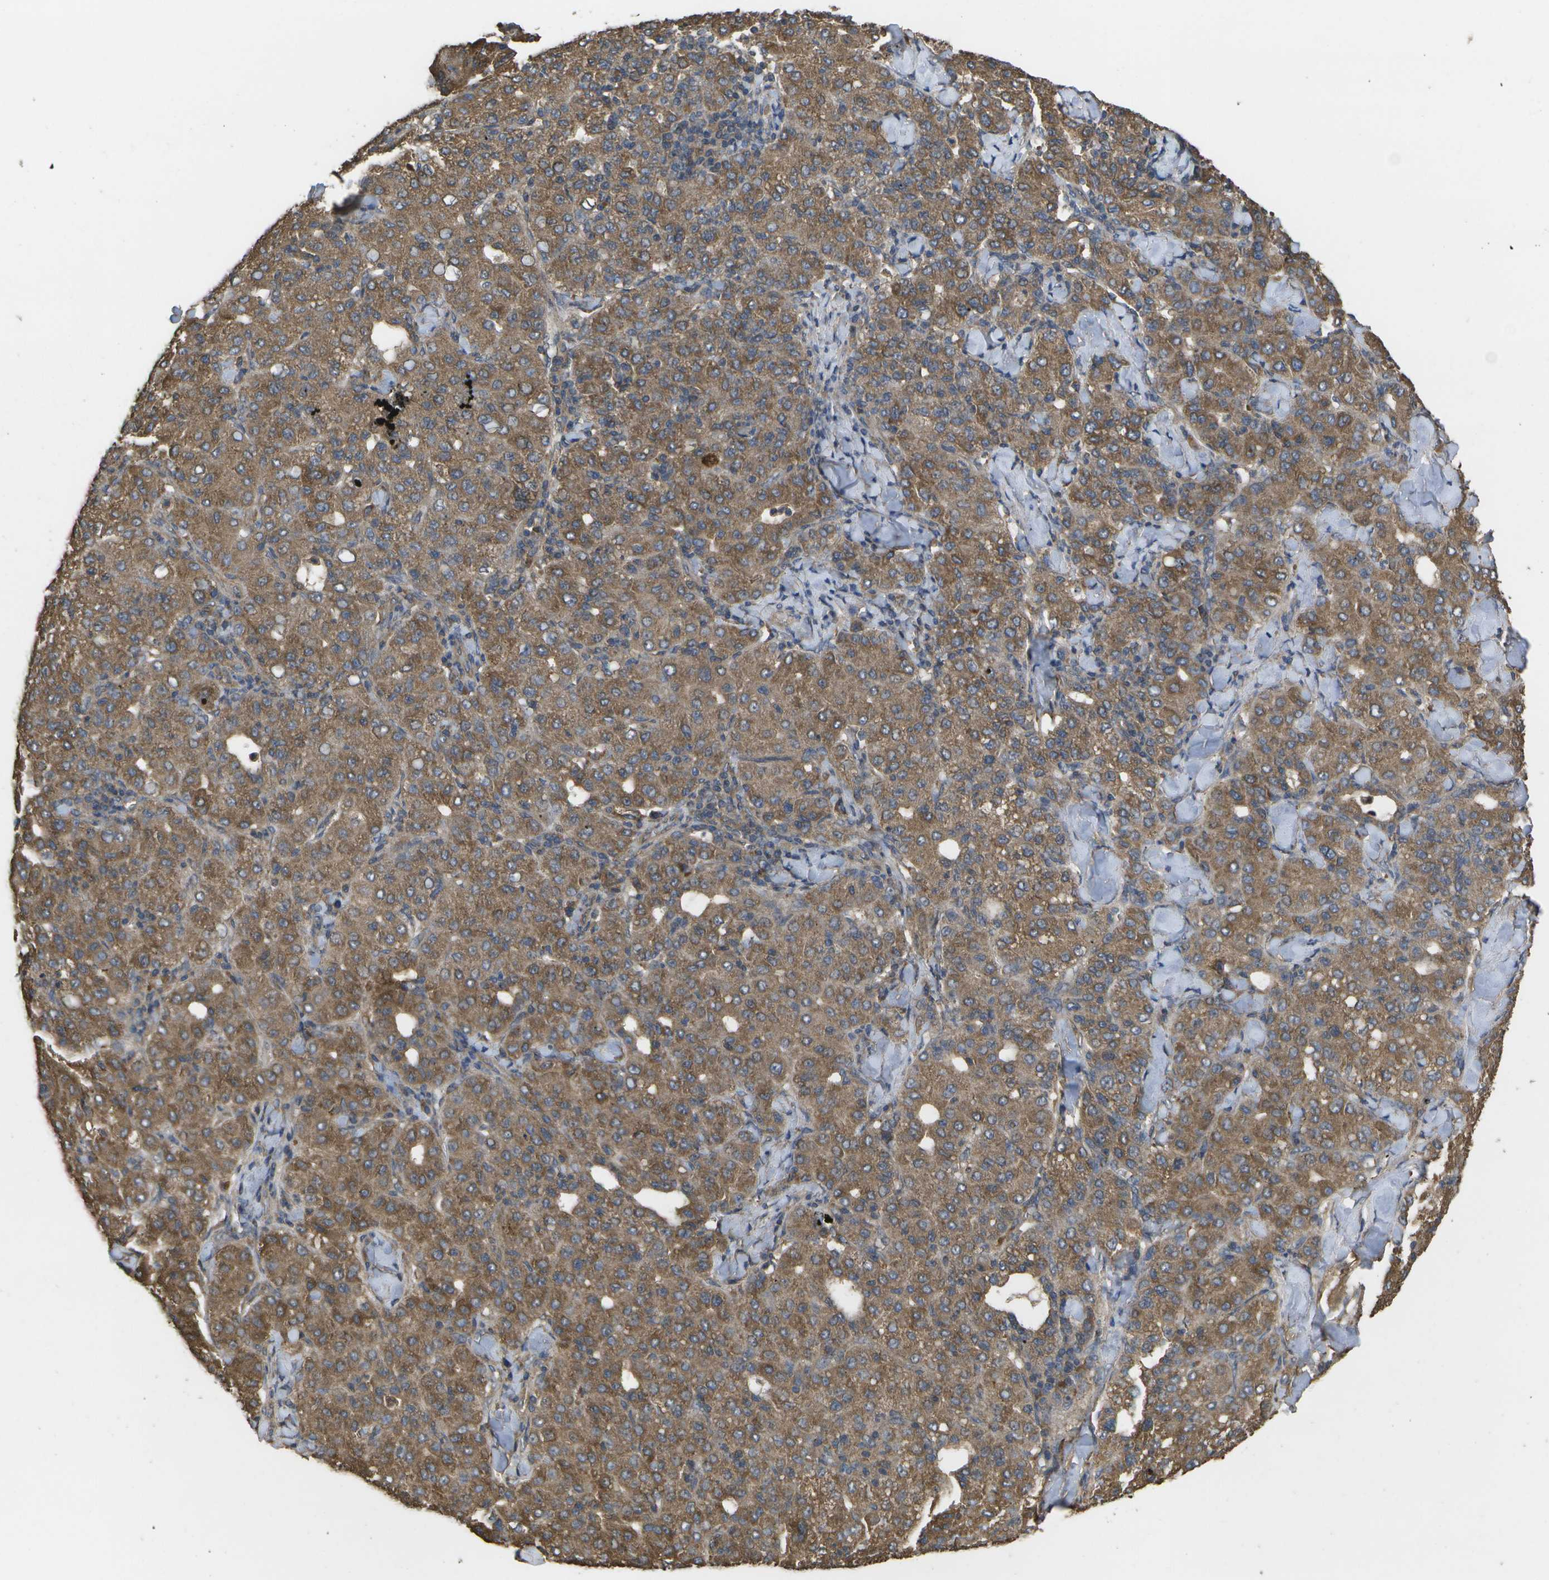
{"staining": {"intensity": "moderate", "quantity": ">75%", "location": "cytoplasmic/membranous"}, "tissue": "liver cancer", "cell_type": "Tumor cells", "image_type": "cancer", "snomed": [{"axis": "morphology", "description": "Carcinoma, Hepatocellular, NOS"}, {"axis": "topography", "description": "Liver"}], "caption": "Tumor cells demonstrate medium levels of moderate cytoplasmic/membranous expression in about >75% of cells in human liver cancer (hepatocellular carcinoma).", "gene": "SACS", "patient": {"sex": "male", "age": 65}}